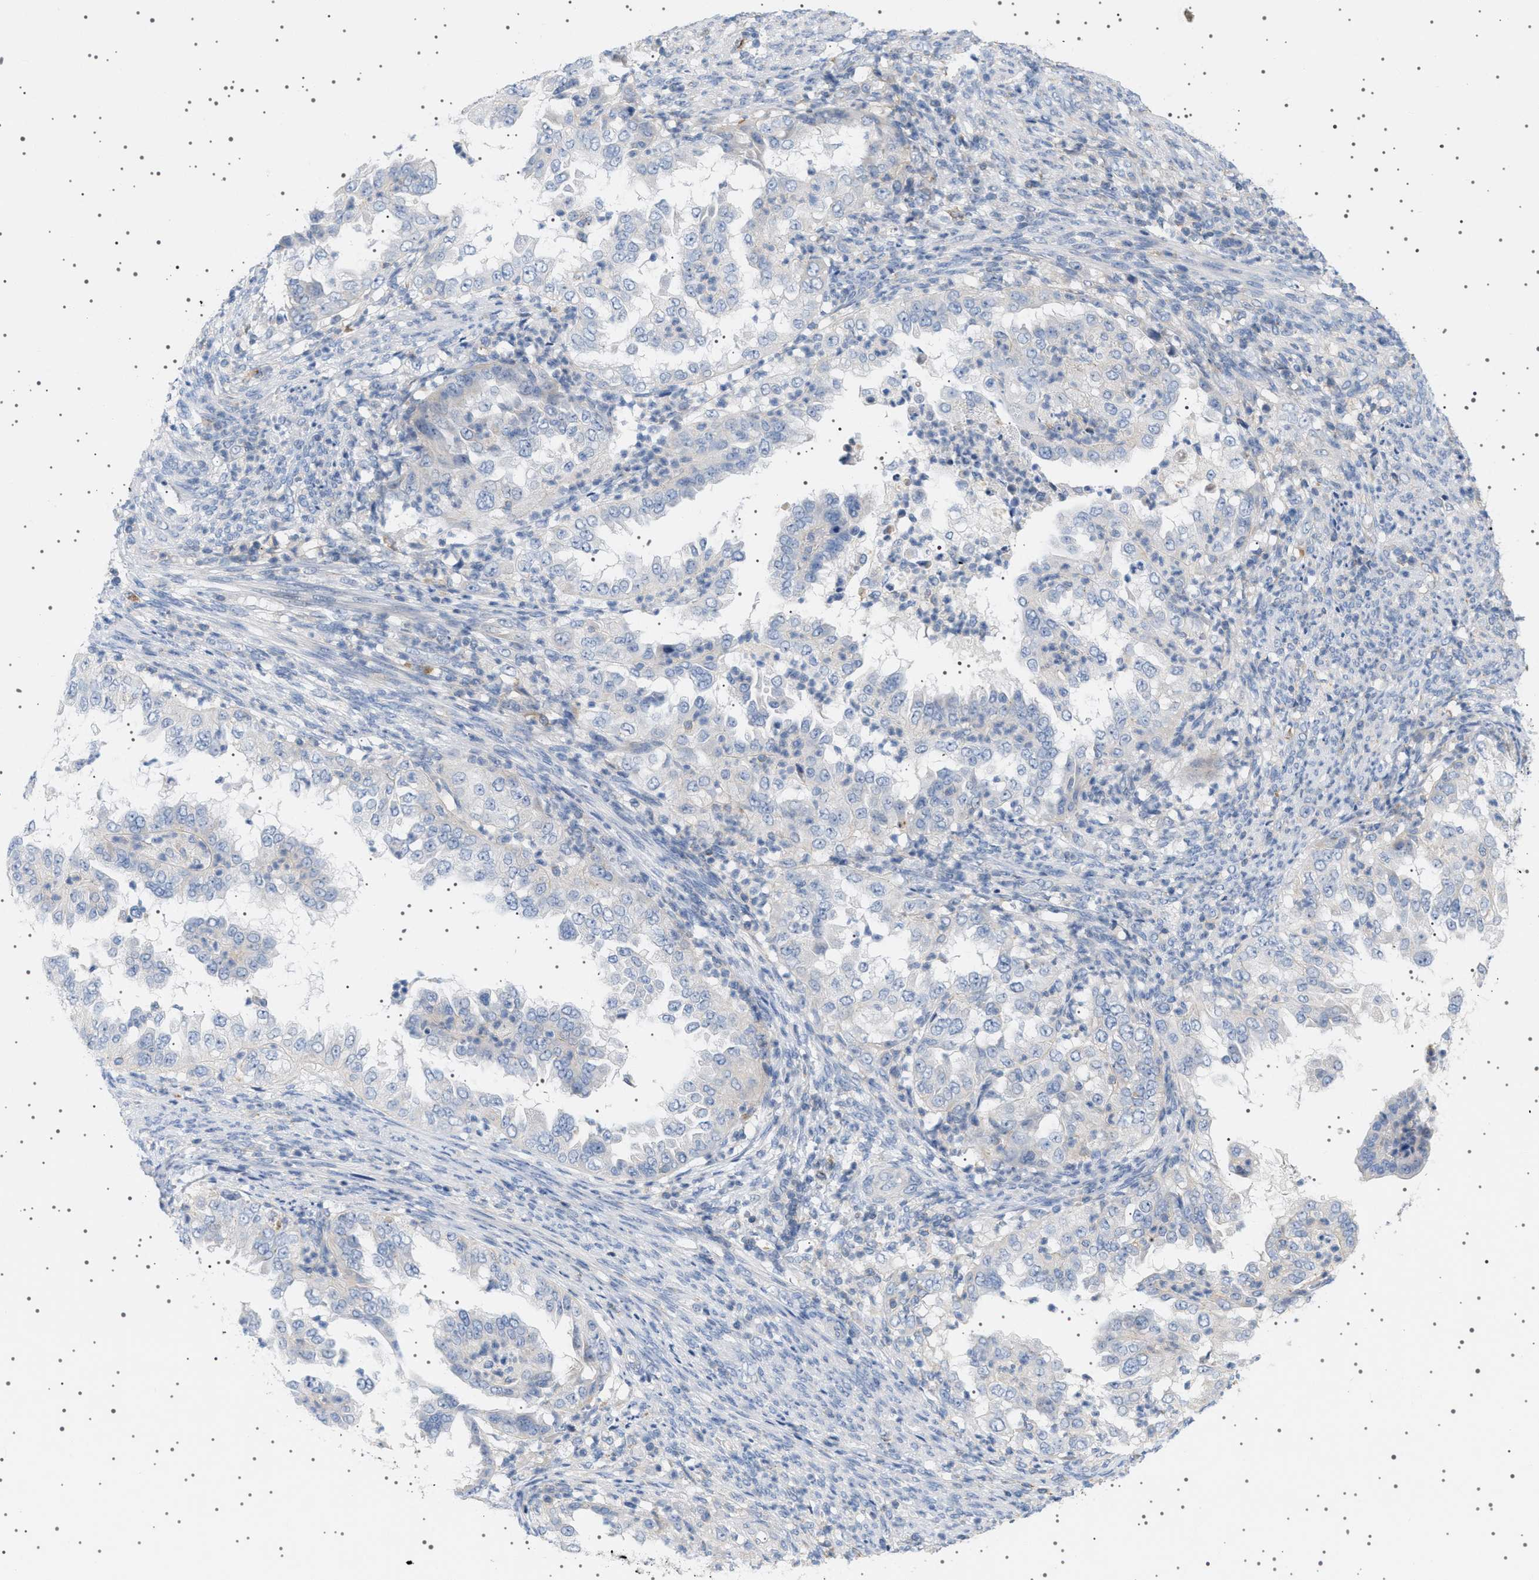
{"staining": {"intensity": "negative", "quantity": "none", "location": "none"}, "tissue": "endometrial cancer", "cell_type": "Tumor cells", "image_type": "cancer", "snomed": [{"axis": "morphology", "description": "Adenocarcinoma, NOS"}, {"axis": "topography", "description": "Endometrium"}], "caption": "IHC image of adenocarcinoma (endometrial) stained for a protein (brown), which reveals no staining in tumor cells.", "gene": "ADCY10", "patient": {"sex": "female", "age": 85}}